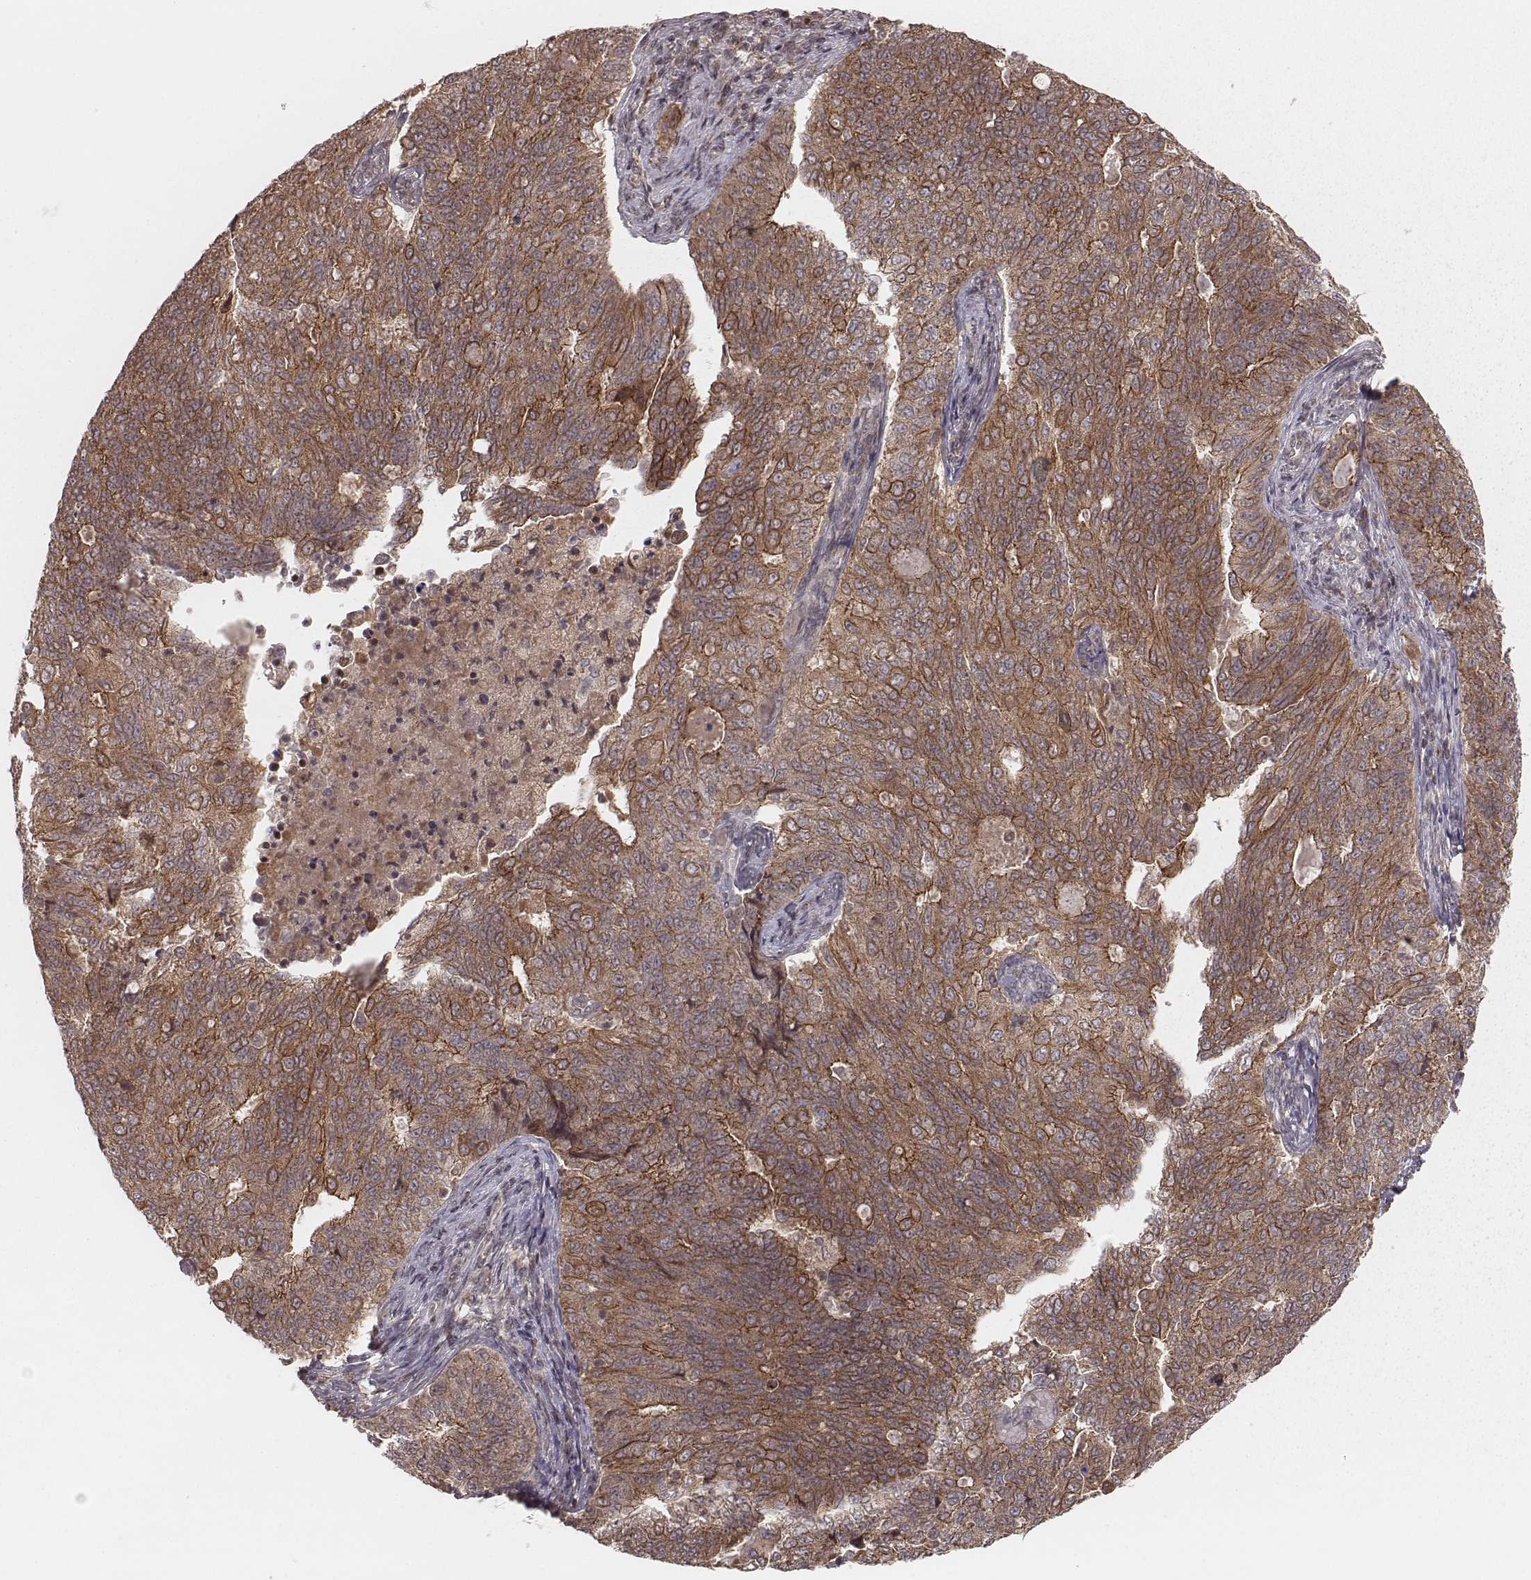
{"staining": {"intensity": "moderate", "quantity": ">75%", "location": "cytoplasmic/membranous"}, "tissue": "endometrial cancer", "cell_type": "Tumor cells", "image_type": "cancer", "snomed": [{"axis": "morphology", "description": "Adenocarcinoma, NOS"}, {"axis": "topography", "description": "Endometrium"}], "caption": "Endometrial cancer stained for a protein (brown) displays moderate cytoplasmic/membranous positive staining in approximately >75% of tumor cells.", "gene": "MYO19", "patient": {"sex": "female", "age": 43}}